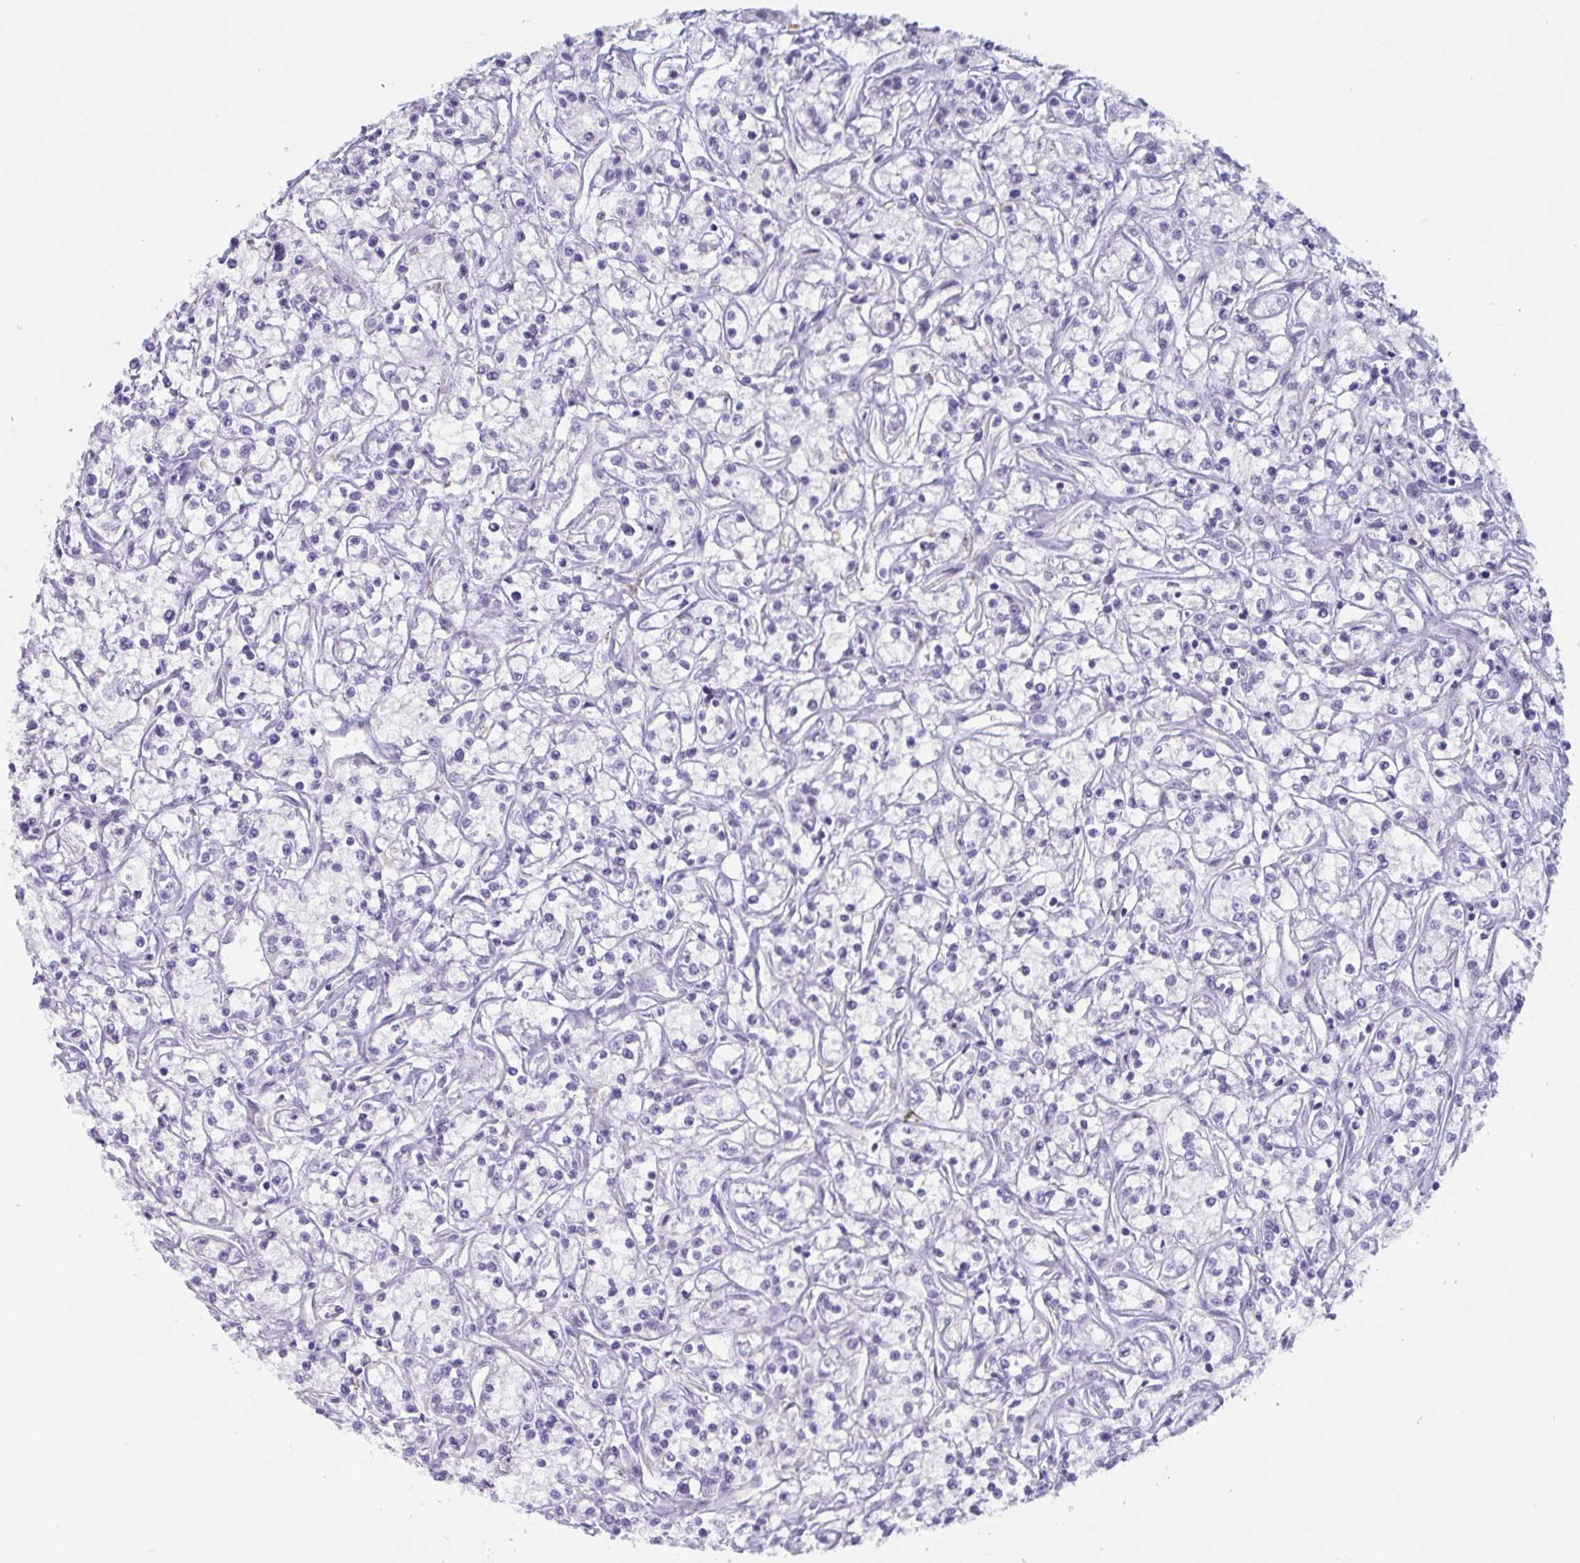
{"staining": {"intensity": "negative", "quantity": "none", "location": "none"}, "tissue": "renal cancer", "cell_type": "Tumor cells", "image_type": "cancer", "snomed": [{"axis": "morphology", "description": "Adenocarcinoma, NOS"}, {"axis": "topography", "description": "Kidney"}], "caption": "Immunohistochemical staining of human renal cancer reveals no significant staining in tumor cells. (DAB (3,3'-diaminobenzidine) immunohistochemistry (IHC), high magnification).", "gene": "OR5P3", "patient": {"sex": "female", "age": 59}}